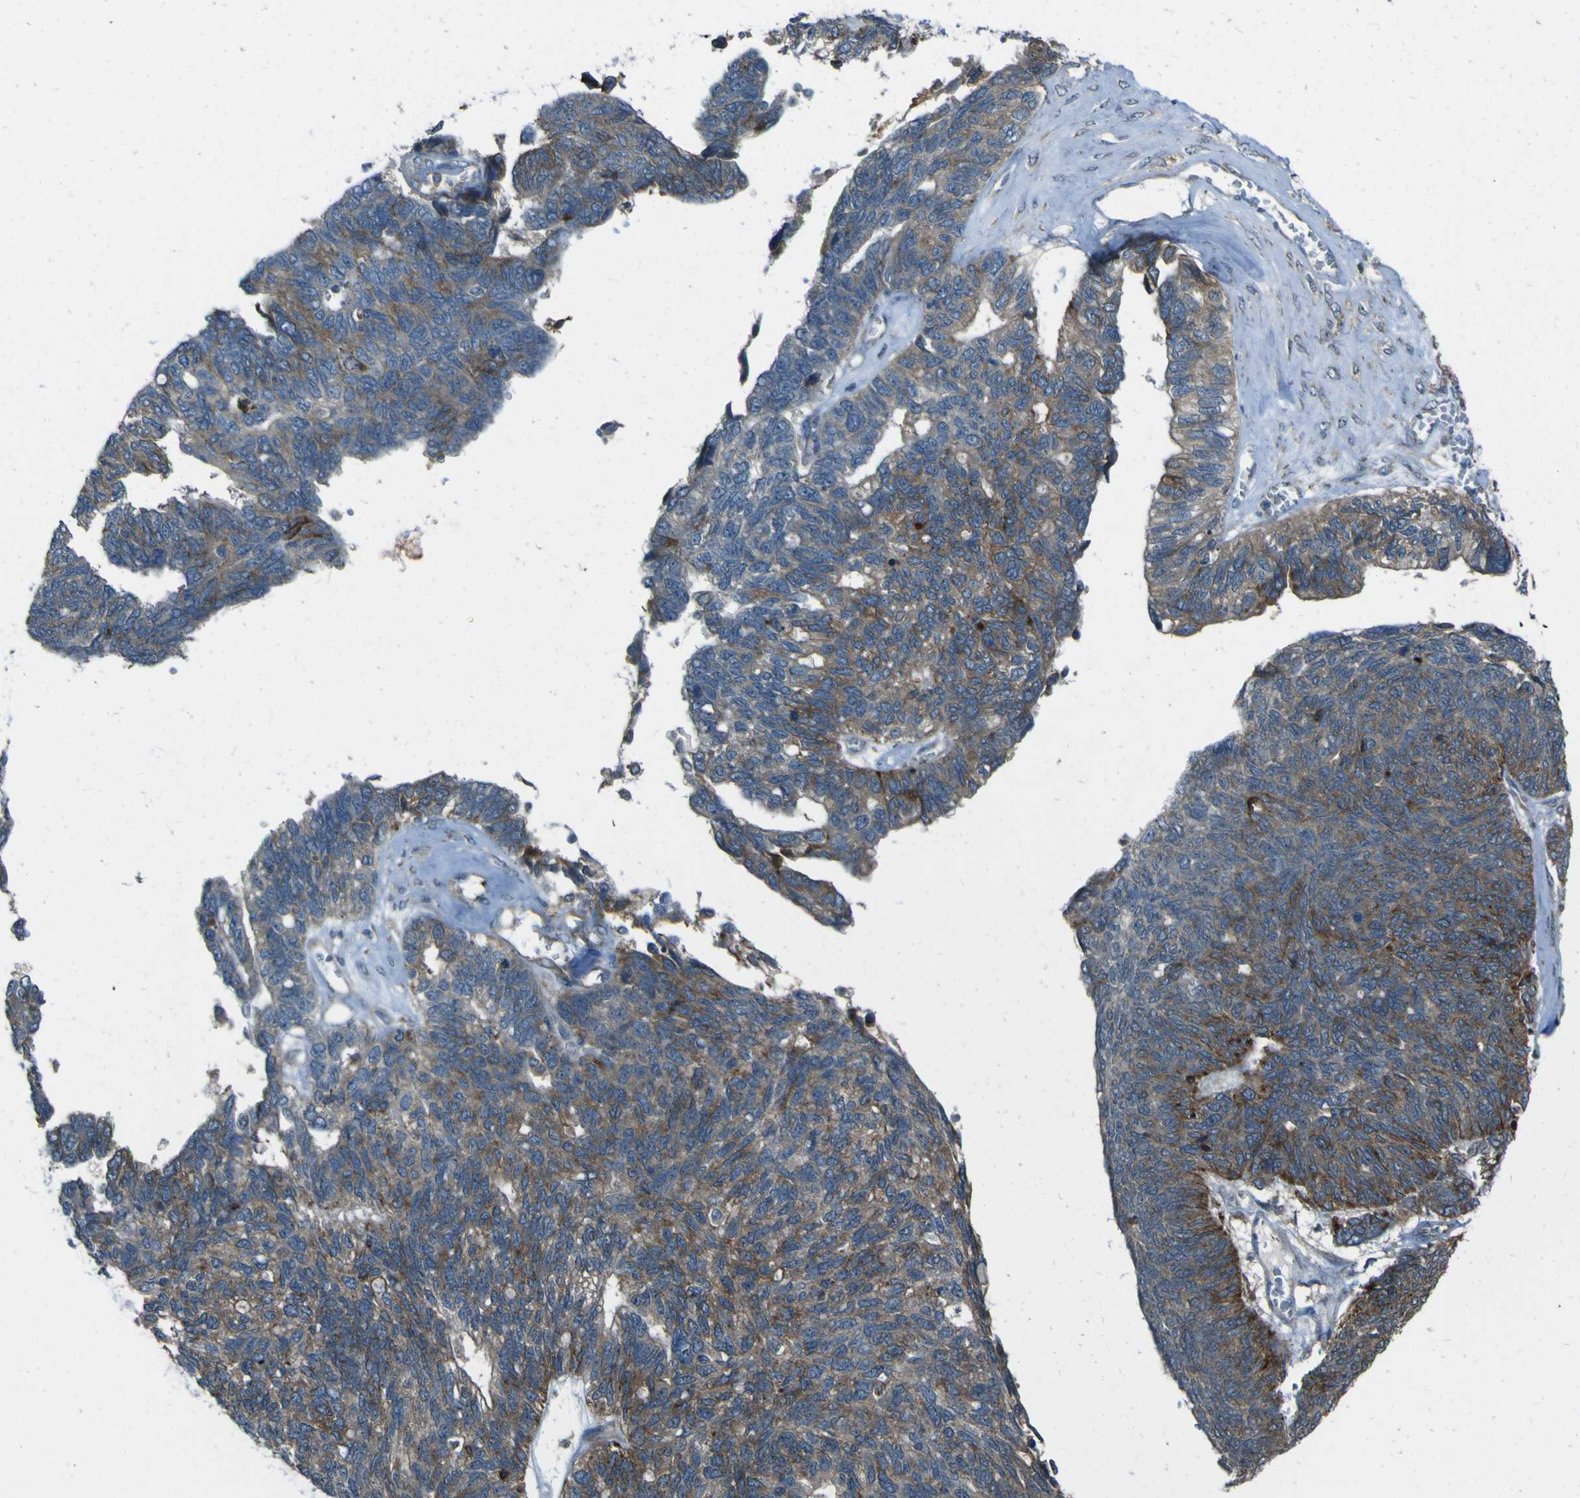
{"staining": {"intensity": "moderate", "quantity": "25%-75%", "location": "cytoplasmic/membranous"}, "tissue": "ovarian cancer", "cell_type": "Tumor cells", "image_type": "cancer", "snomed": [{"axis": "morphology", "description": "Cystadenocarcinoma, serous, NOS"}, {"axis": "topography", "description": "Ovary"}], "caption": "Tumor cells show moderate cytoplasmic/membranous staining in approximately 25%-75% of cells in ovarian cancer (serous cystadenocarcinoma). The staining was performed using DAB, with brown indicating positive protein expression. Nuclei are stained blue with hematoxylin.", "gene": "NAALADL2", "patient": {"sex": "female", "age": 79}}